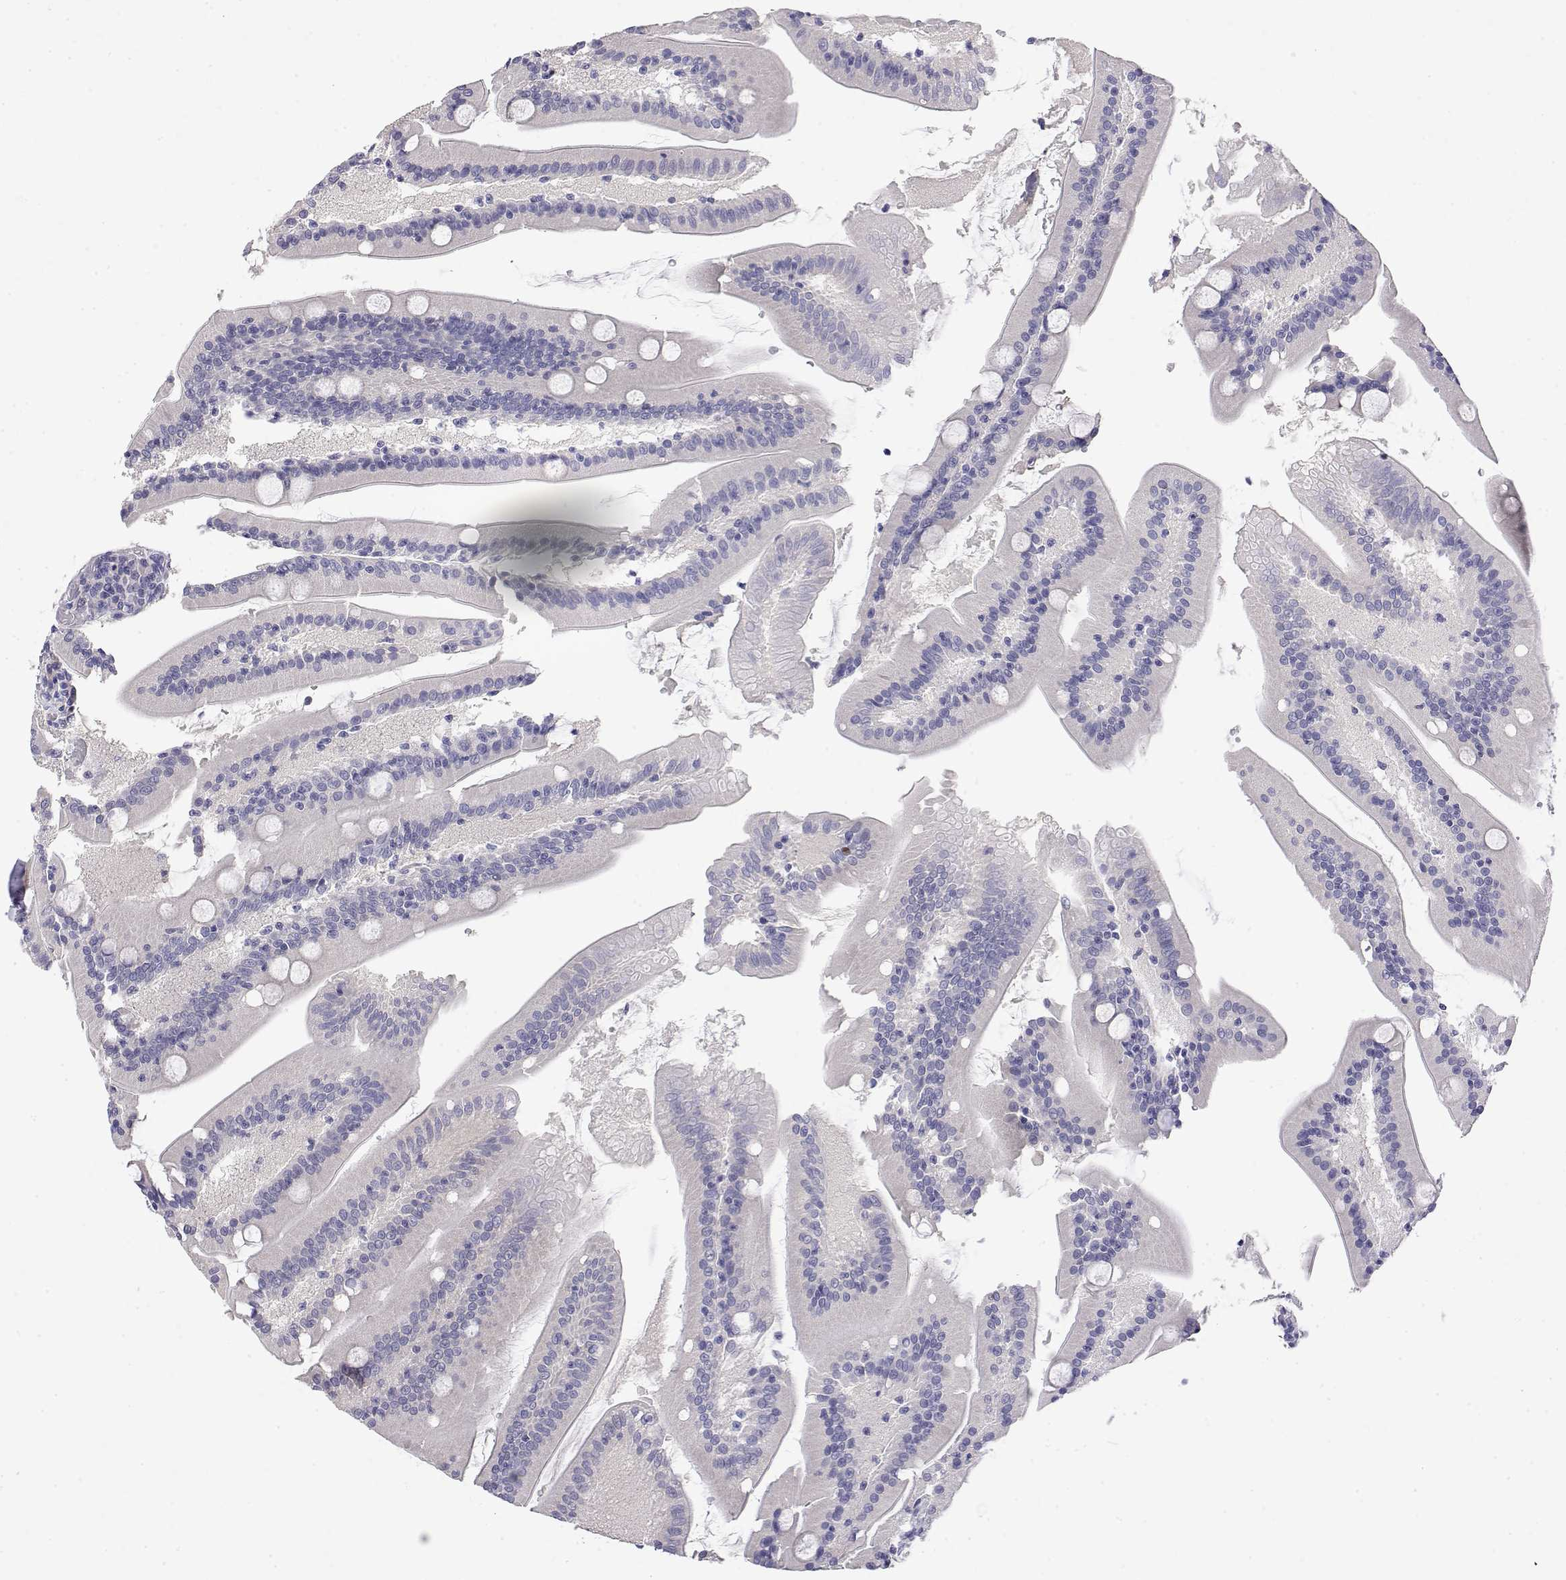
{"staining": {"intensity": "negative", "quantity": "none", "location": "none"}, "tissue": "small intestine", "cell_type": "Glandular cells", "image_type": "normal", "snomed": [{"axis": "morphology", "description": "Normal tissue, NOS"}, {"axis": "topography", "description": "Small intestine"}], "caption": "DAB (3,3'-diaminobenzidine) immunohistochemical staining of unremarkable small intestine shows no significant expression in glandular cells.", "gene": "LY6D", "patient": {"sex": "male", "age": 37}}